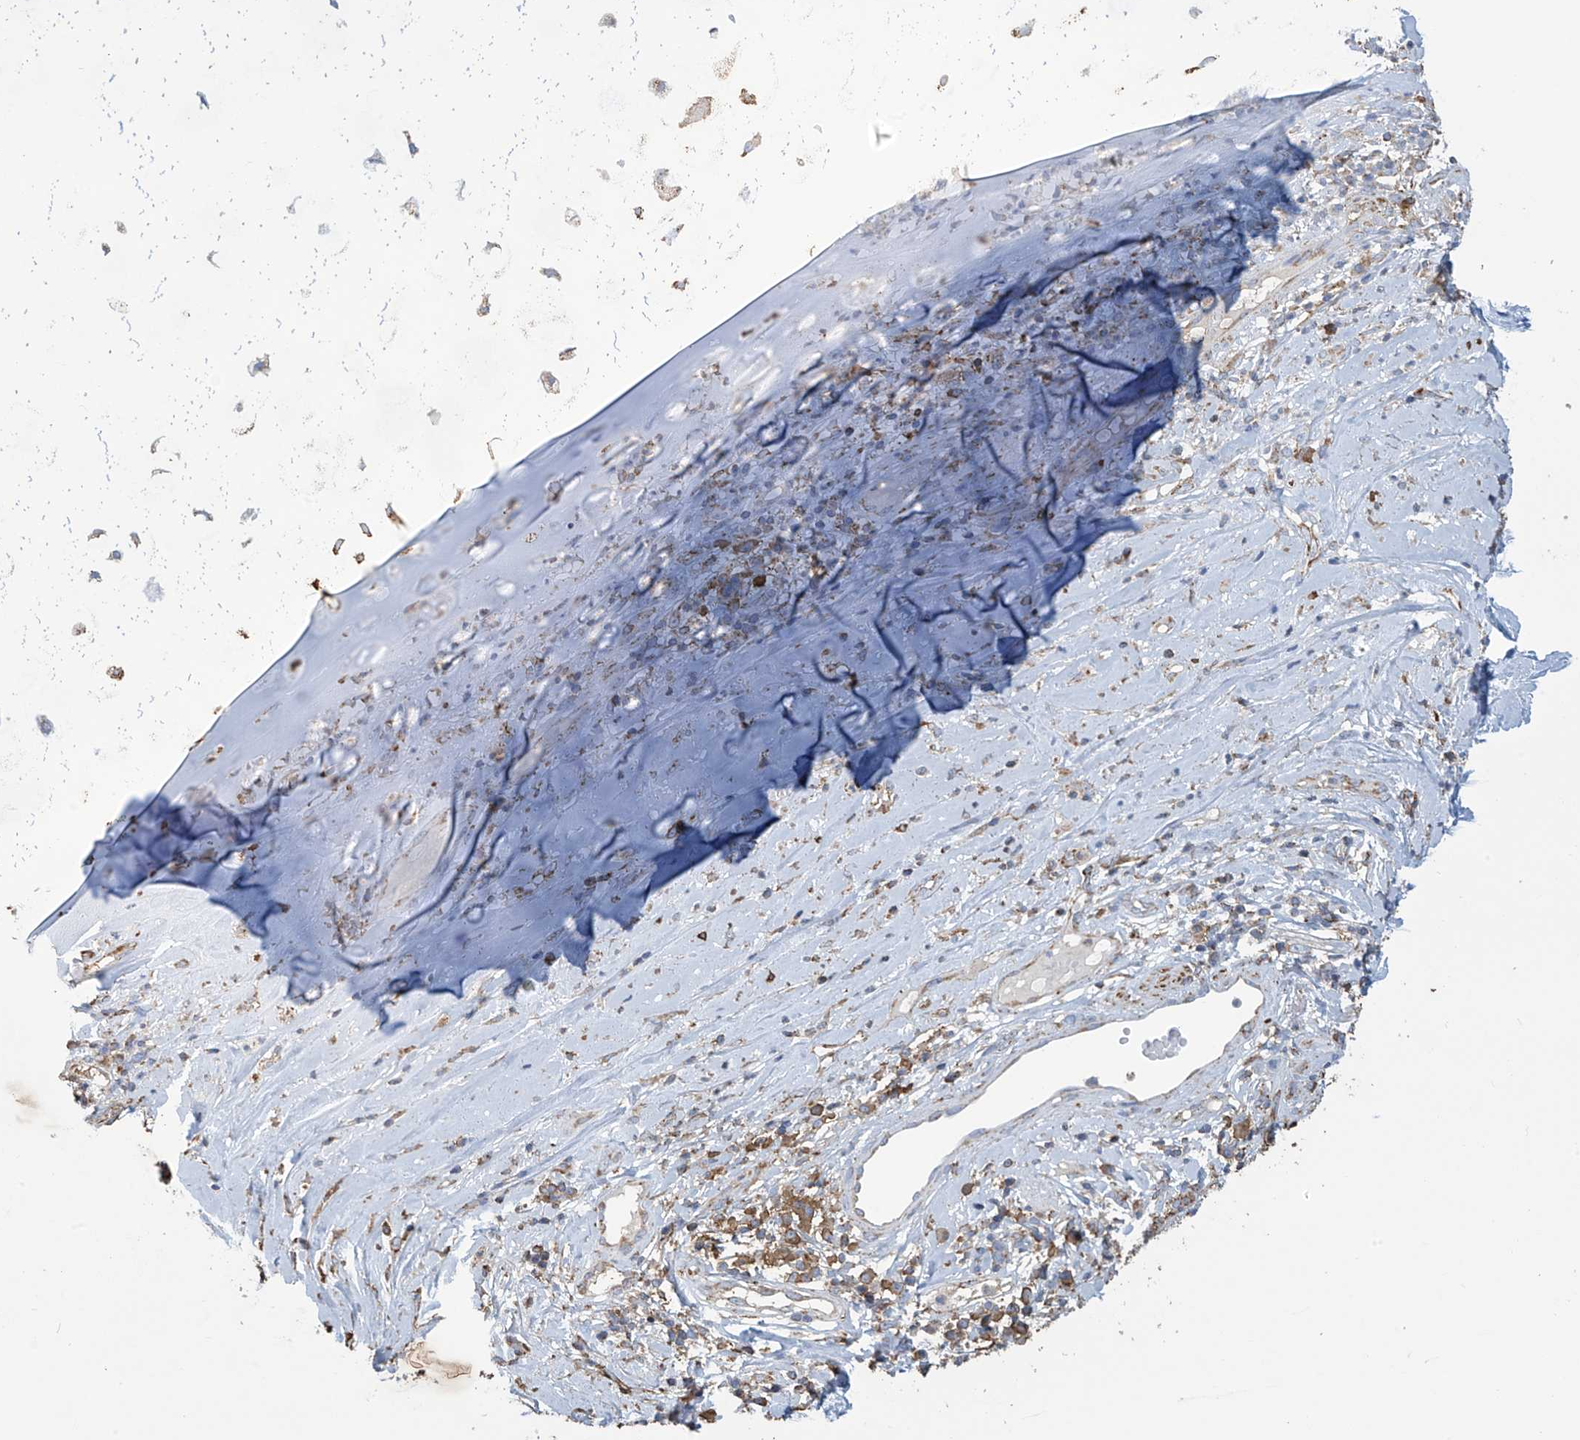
{"staining": {"intensity": "negative", "quantity": "none", "location": "none"}, "tissue": "adipose tissue", "cell_type": "Adipocytes", "image_type": "normal", "snomed": [{"axis": "morphology", "description": "Normal tissue, NOS"}, {"axis": "morphology", "description": "Basal cell carcinoma"}, {"axis": "topography", "description": "Cartilage tissue"}, {"axis": "topography", "description": "Nasopharynx"}, {"axis": "topography", "description": "Oral tissue"}], "caption": "Immunohistochemistry (IHC) micrograph of benign adipose tissue stained for a protein (brown), which shows no expression in adipocytes.", "gene": "OGT", "patient": {"sex": "female", "age": 77}}